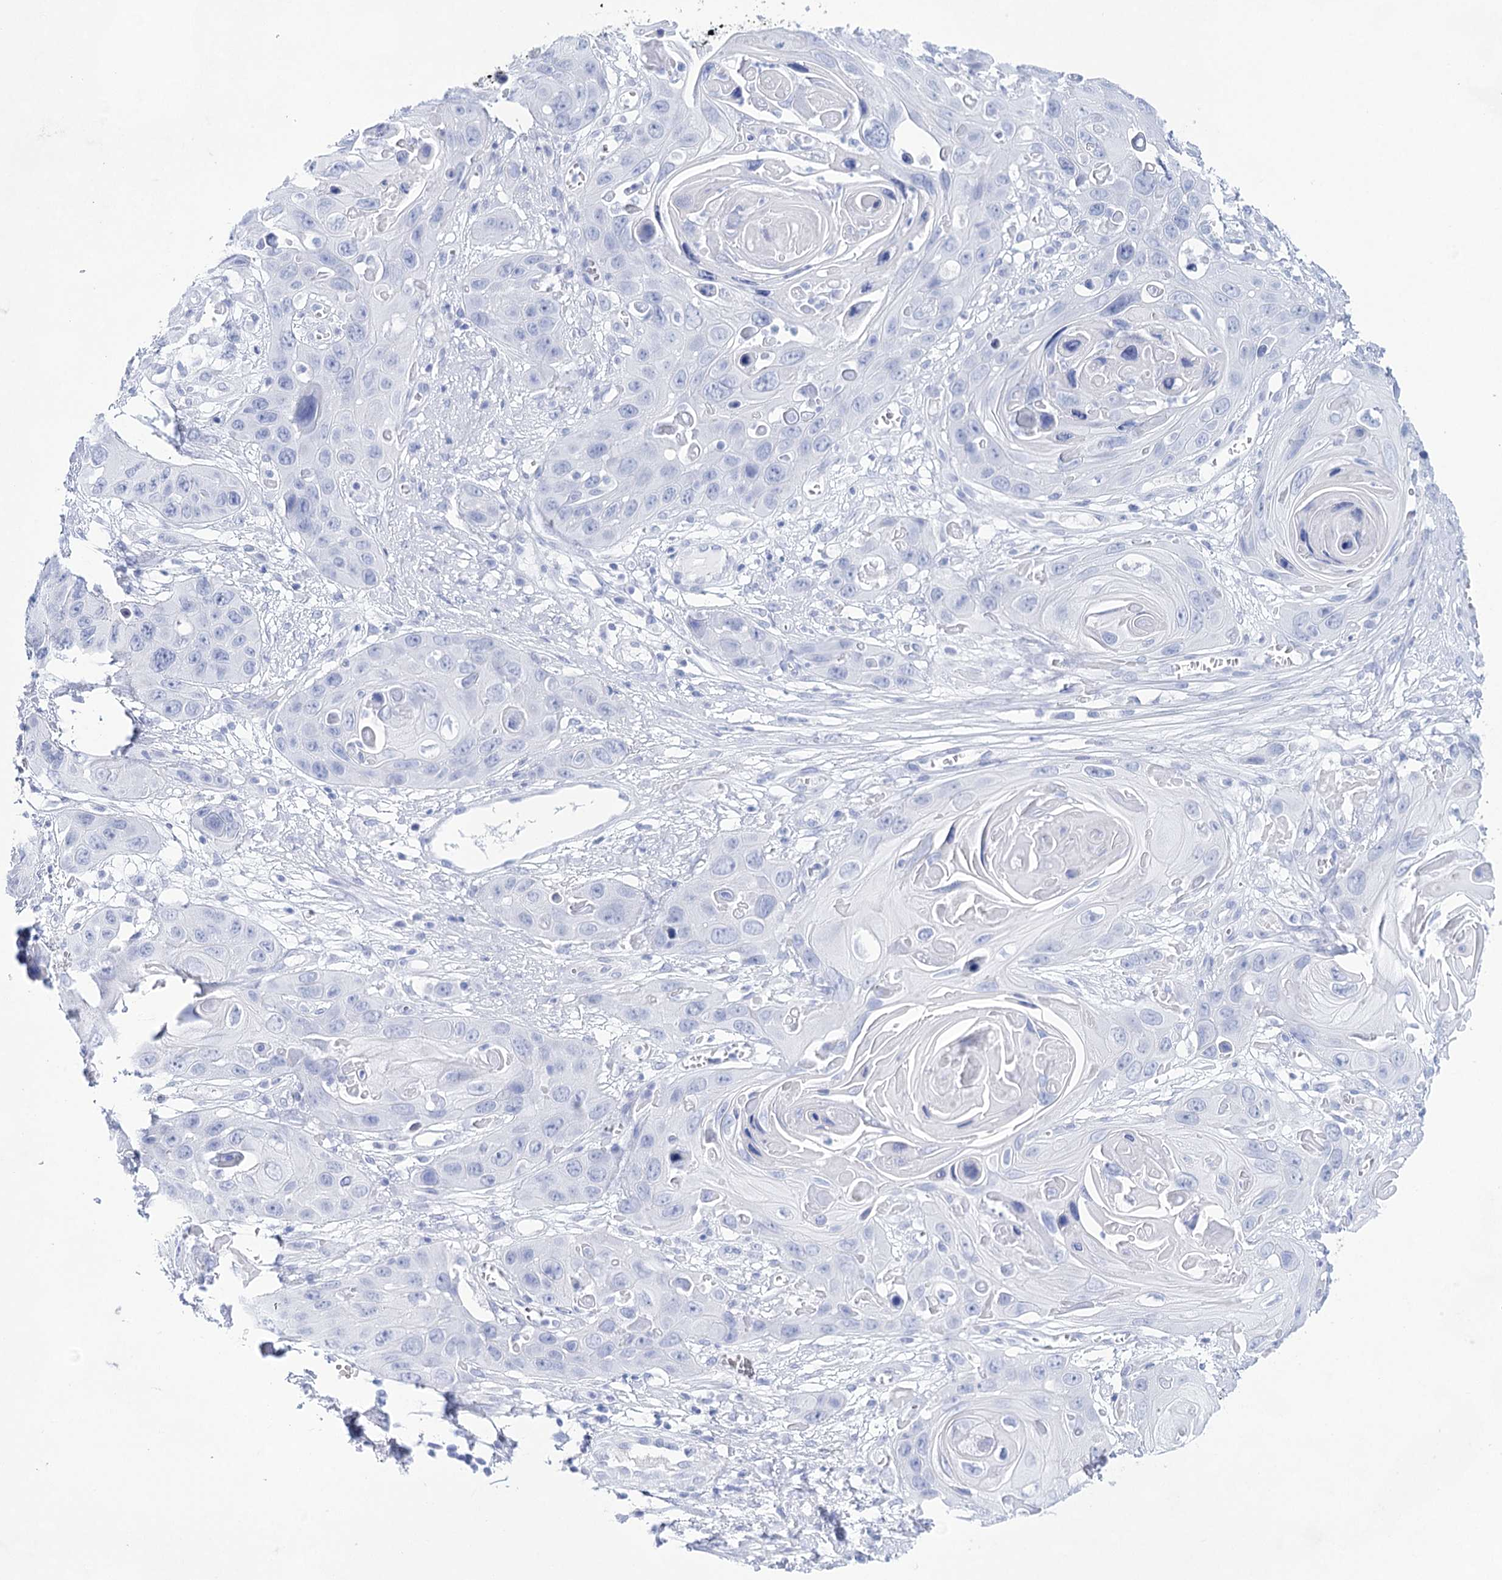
{"staining": {"intensity": "negative", "quantity": "none", "location": "none"}, "tissue": "skin cancer", "cell_type": "Tumor cells", "image_type": "cancer", "snomed": [{"axis": "morphology", "description": "Squamous cell carcinoma, NOS"}, {"axis": "topography", "description": "Skin"}], "caption": "Immunohistochemistry (IHC) of human skin cancer (squamous cell carcinoma) reveals no positivity in tumor cells. (DAB (3,3'-diaminobenzidine) immunohistochemistry with hematoxylin counter stain).", "gene": "LALBA", "patient": {"sex": "male", "age": 55}}